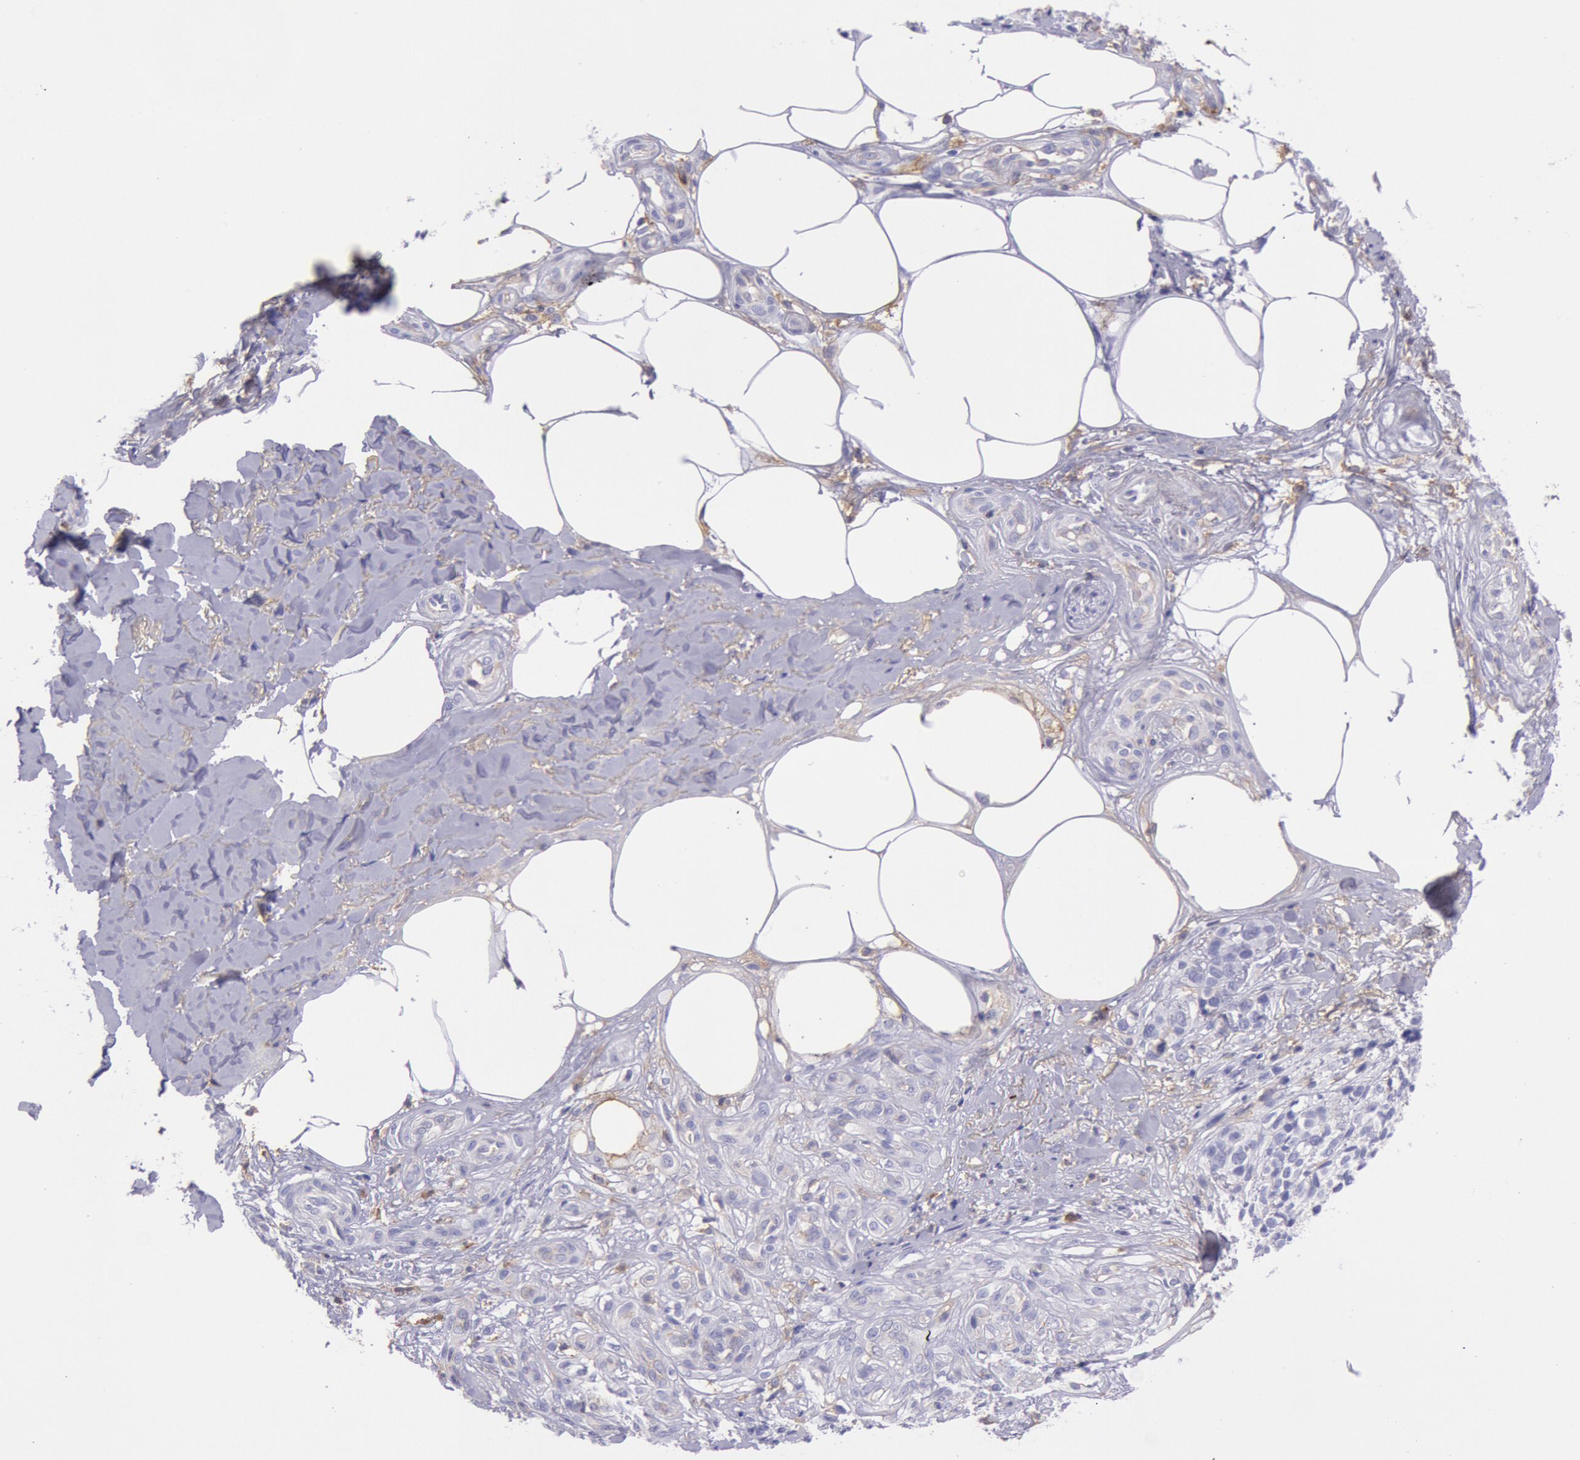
{"staining": {"intensity": "negative", "quantity": "none", "location": "none"}, "tissue": "melanoma", "cell_type": "Tumor cells", "image_type": "cancer", "snomed": [{"axis": "morphology", "description": "Malignant melanoma, NOS"}, {"axis": "topography", "description": "Skin"}], "caption": "Photomicrograph shows no protein positivity in tumor cells of melanoma tissue. Nuclei are stained in blue.", "gene": "LYN", "patient": {"sex": "female", "age": 85}}